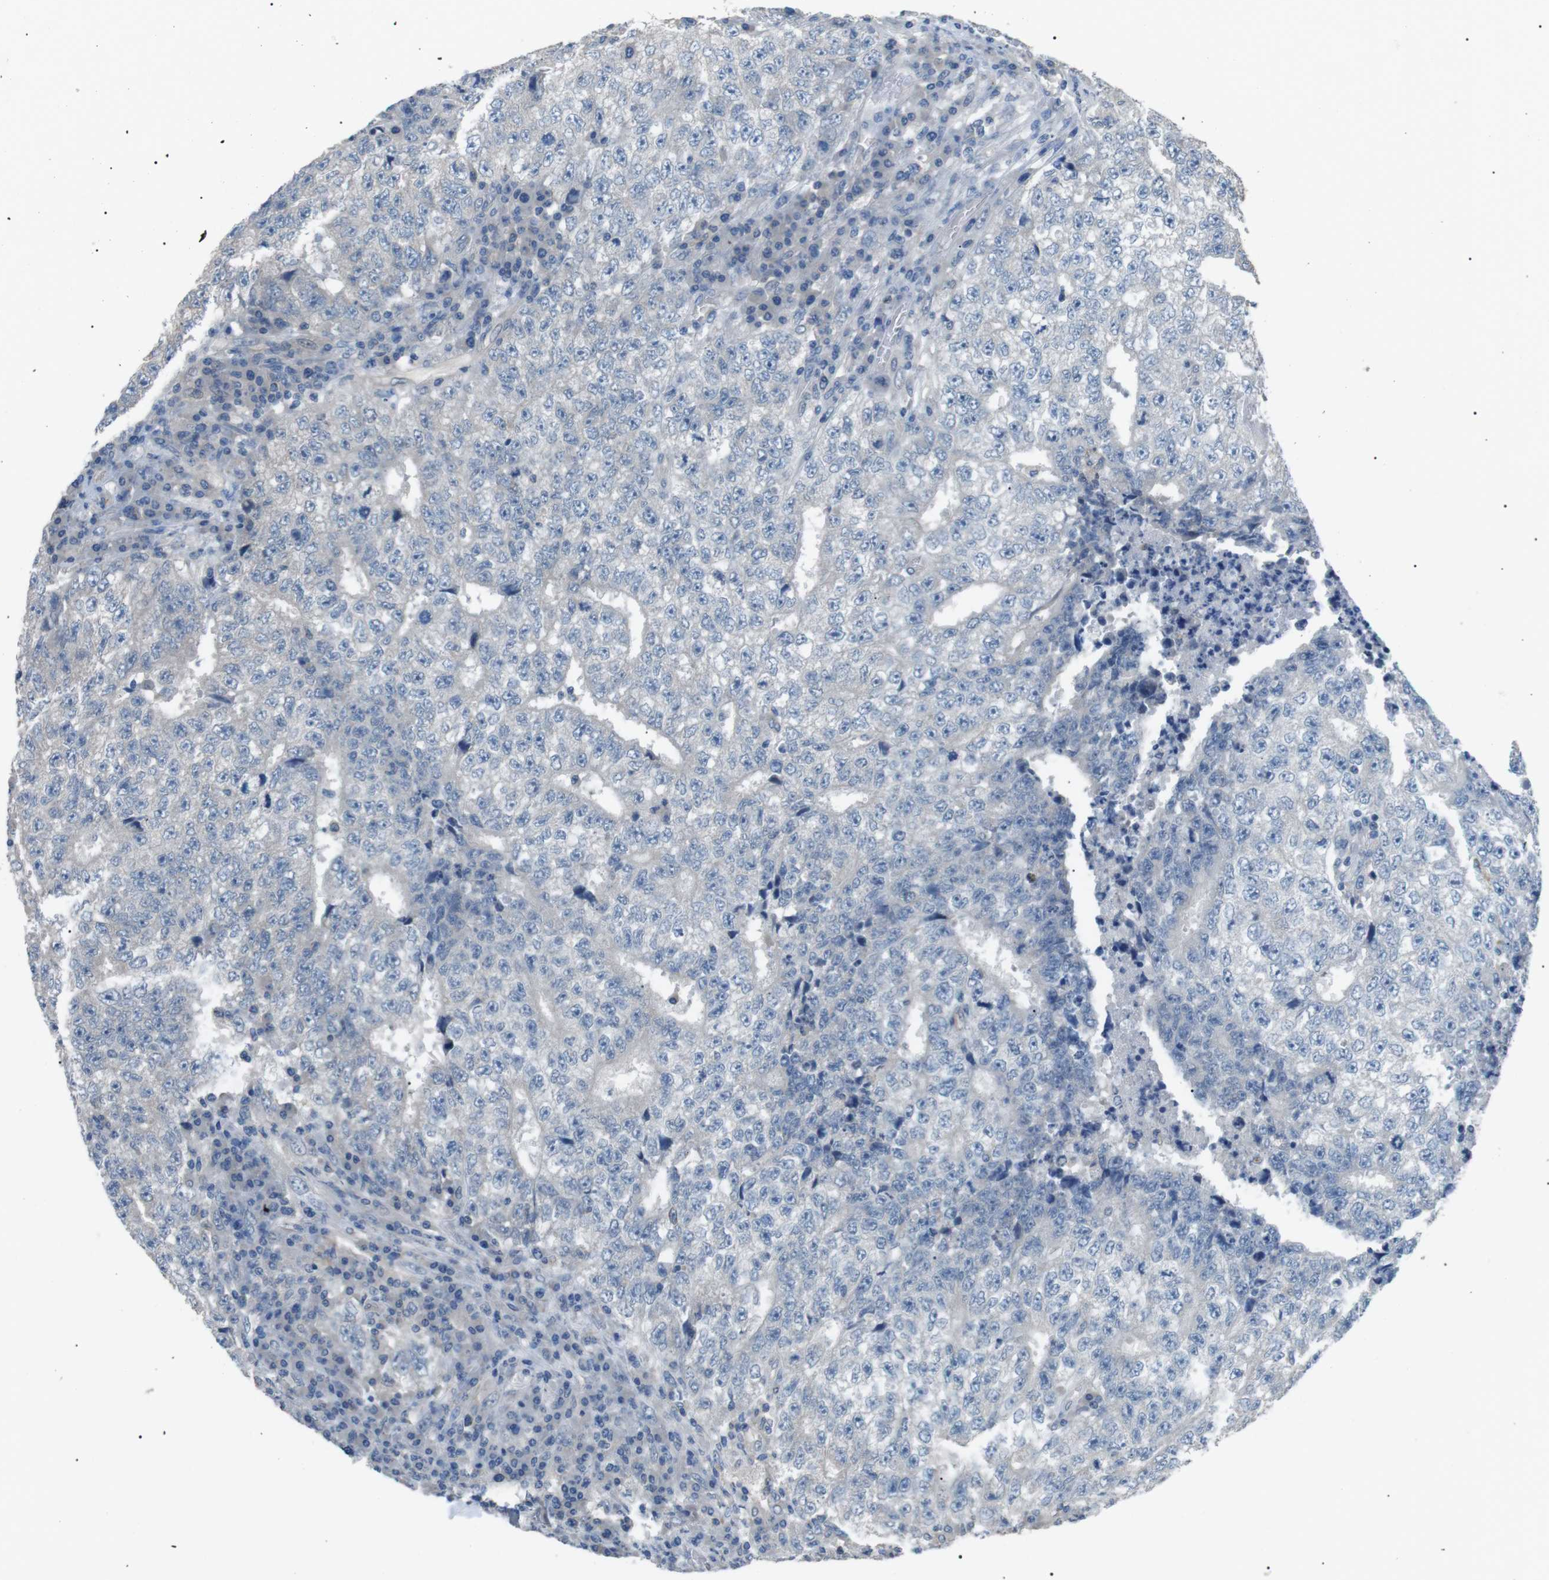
{"staining": {"intensity": "negative", "quantity": "none", "location": "none"}, "tissue": "testis cancer", "cell_type": "Tumor cells", "image_type": "cancer", "snomed": [{"axis": "morphology", "description": "Necrosis, NOS"}, {"axis": "morphology", "description": "Carcinoma, Embryonal, NOS"}, {"axis": "topography", "description": "Testis"}], "caption": "Tumor cells are negative for protein expression in human testis embryonal carcinoma.", "gene": "CDH26", "patient": {"sex": "male", "age": 19}}